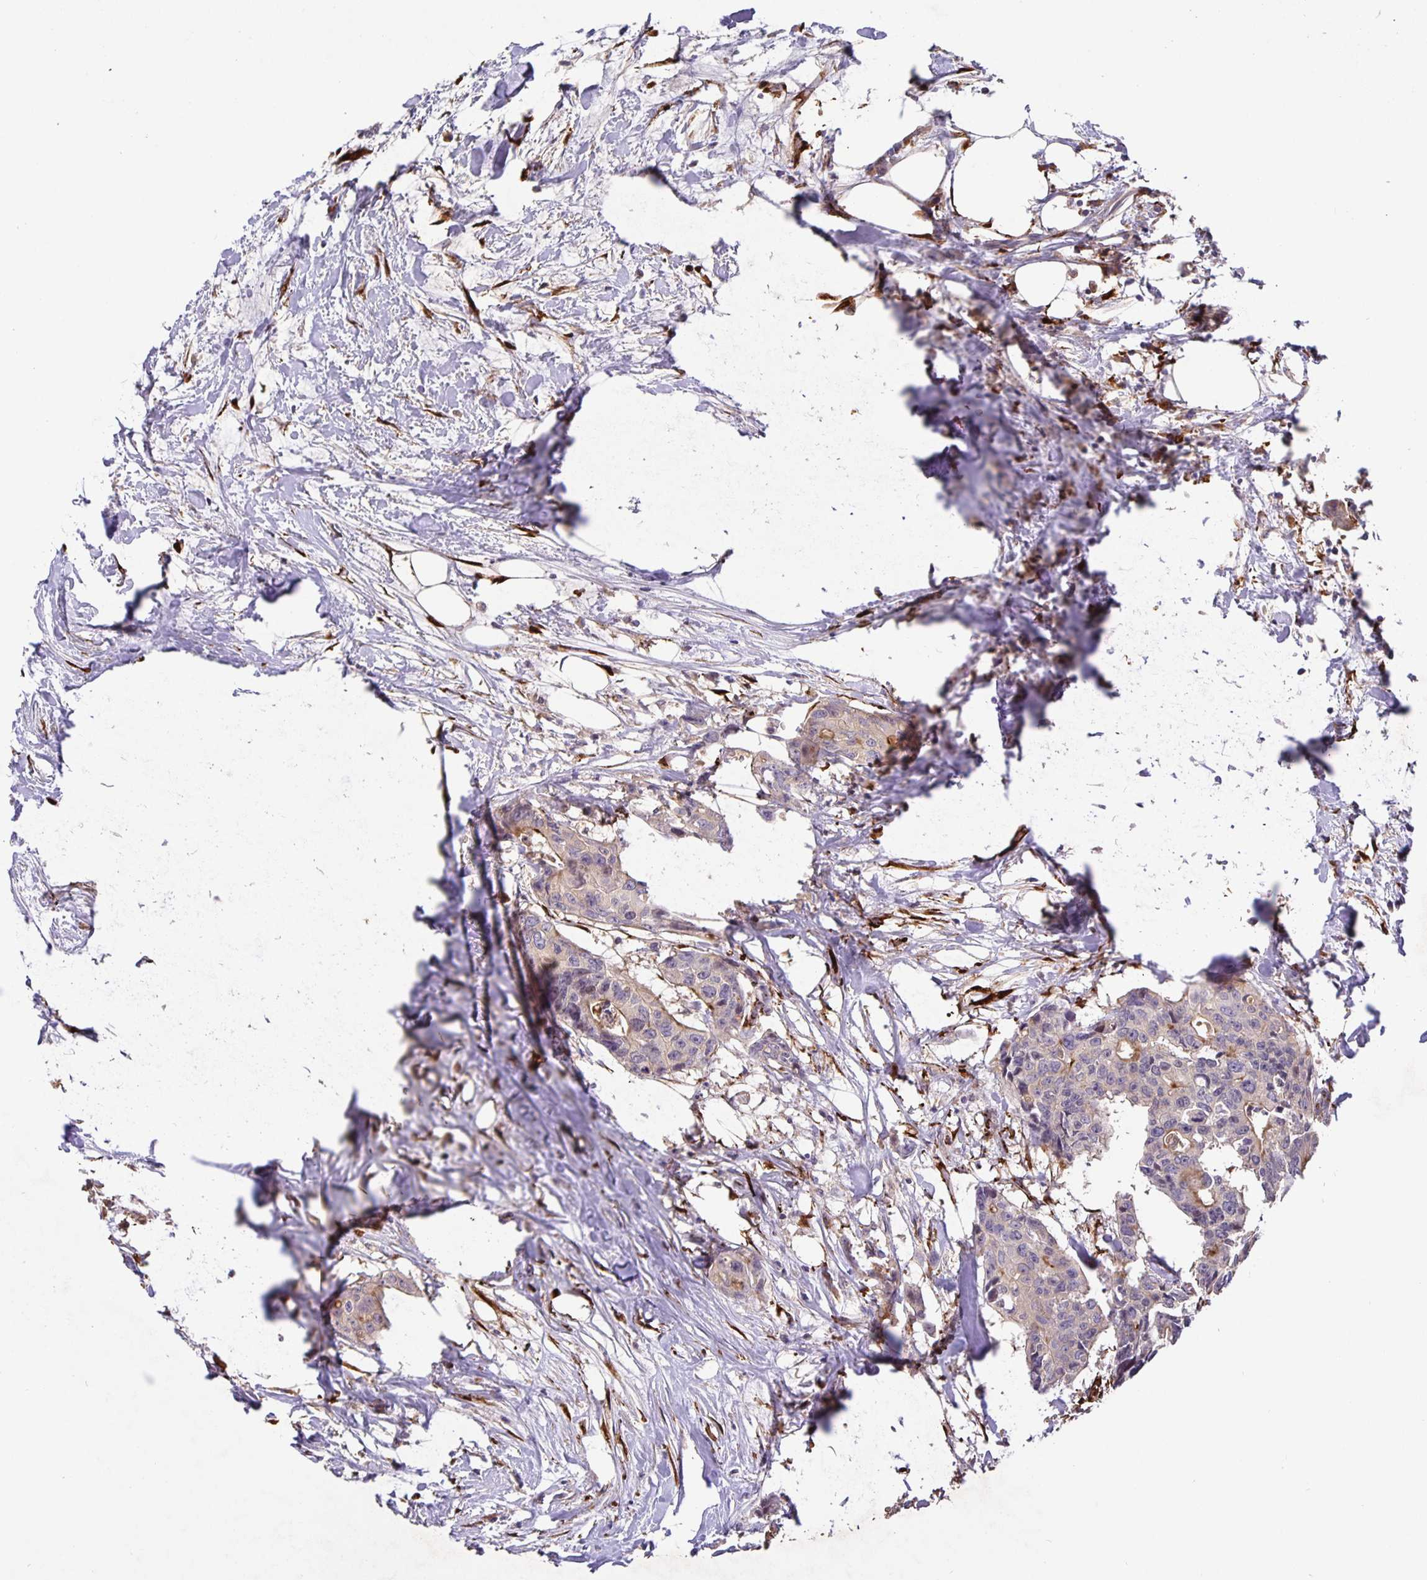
{"staining": {"intensity": "moderate", "quantity": "<25%", "location": "cytoplasmic/membranous"}, "tissue": "colorectal cancer", "cell_type": "Tumor cells", "image_type": "cancer", "snomed": [{"axis": "morphology", "description": "Adenocarcinoma, NOS"}, {"axis": "topography", "description": "Rectum"}], "caption": "Colorectal cancer stained with a protein marker demonstrates moderate staining in tumor cells.", "gene": "EML6", "patient": {"sex": "male", "age": 57}}